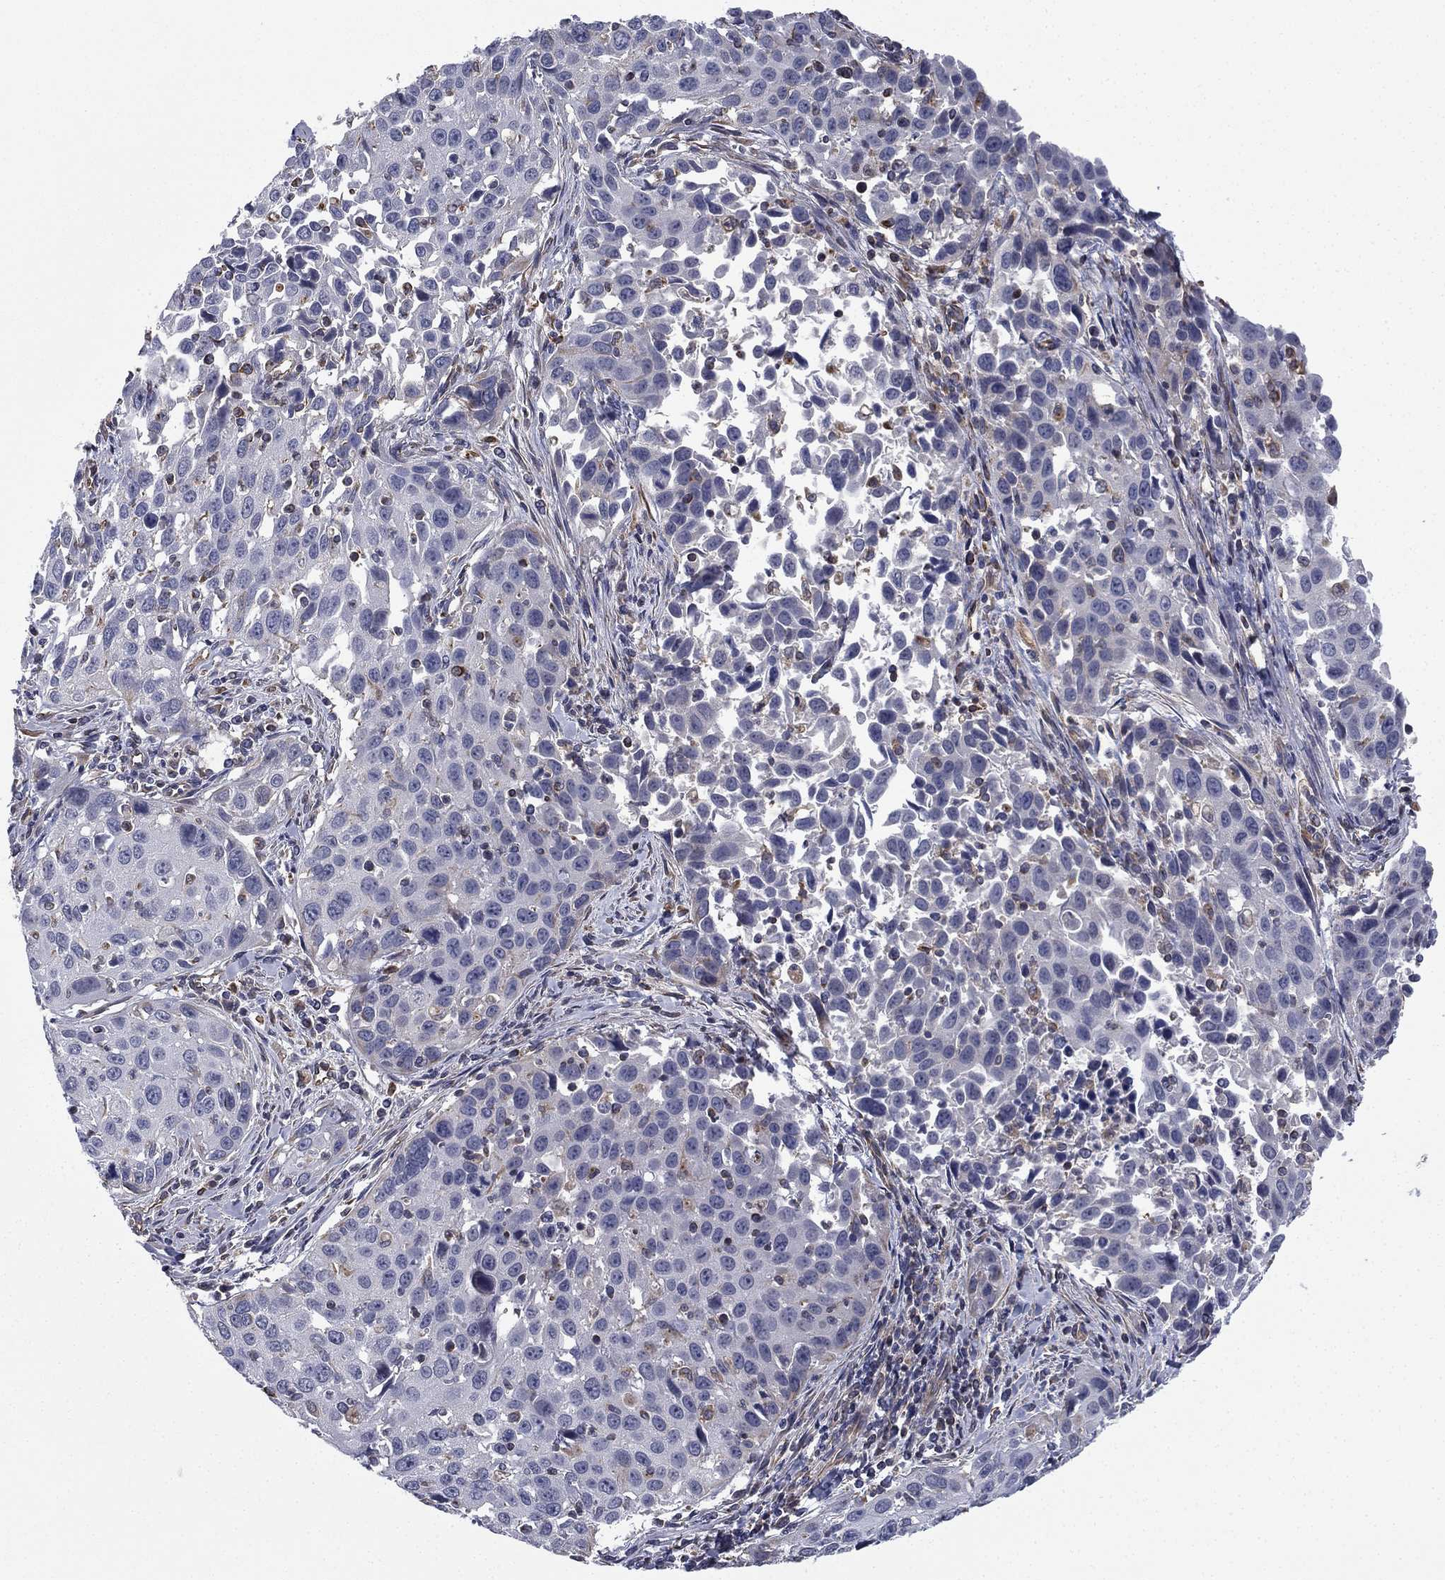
{"staining": {"intensity": "negative", "quantity": "none", "location": "none"}, "tissue": "cervical cancer", "cell_type": "Tumor cells", "image_type": "cancer", "snomed": [{"axis": "morphology", "description": "Squamous cell carcinoma, NOS"}, {"axis": "topography", "description": "Cervix"}], "caption": "Tumor cells are negative for brown protein staining in cervical cancer. (DAB IHC with hematoxylin counter stain).", "gene": "SCUBE1", "patient": {"sex": "female", "age": 26}}